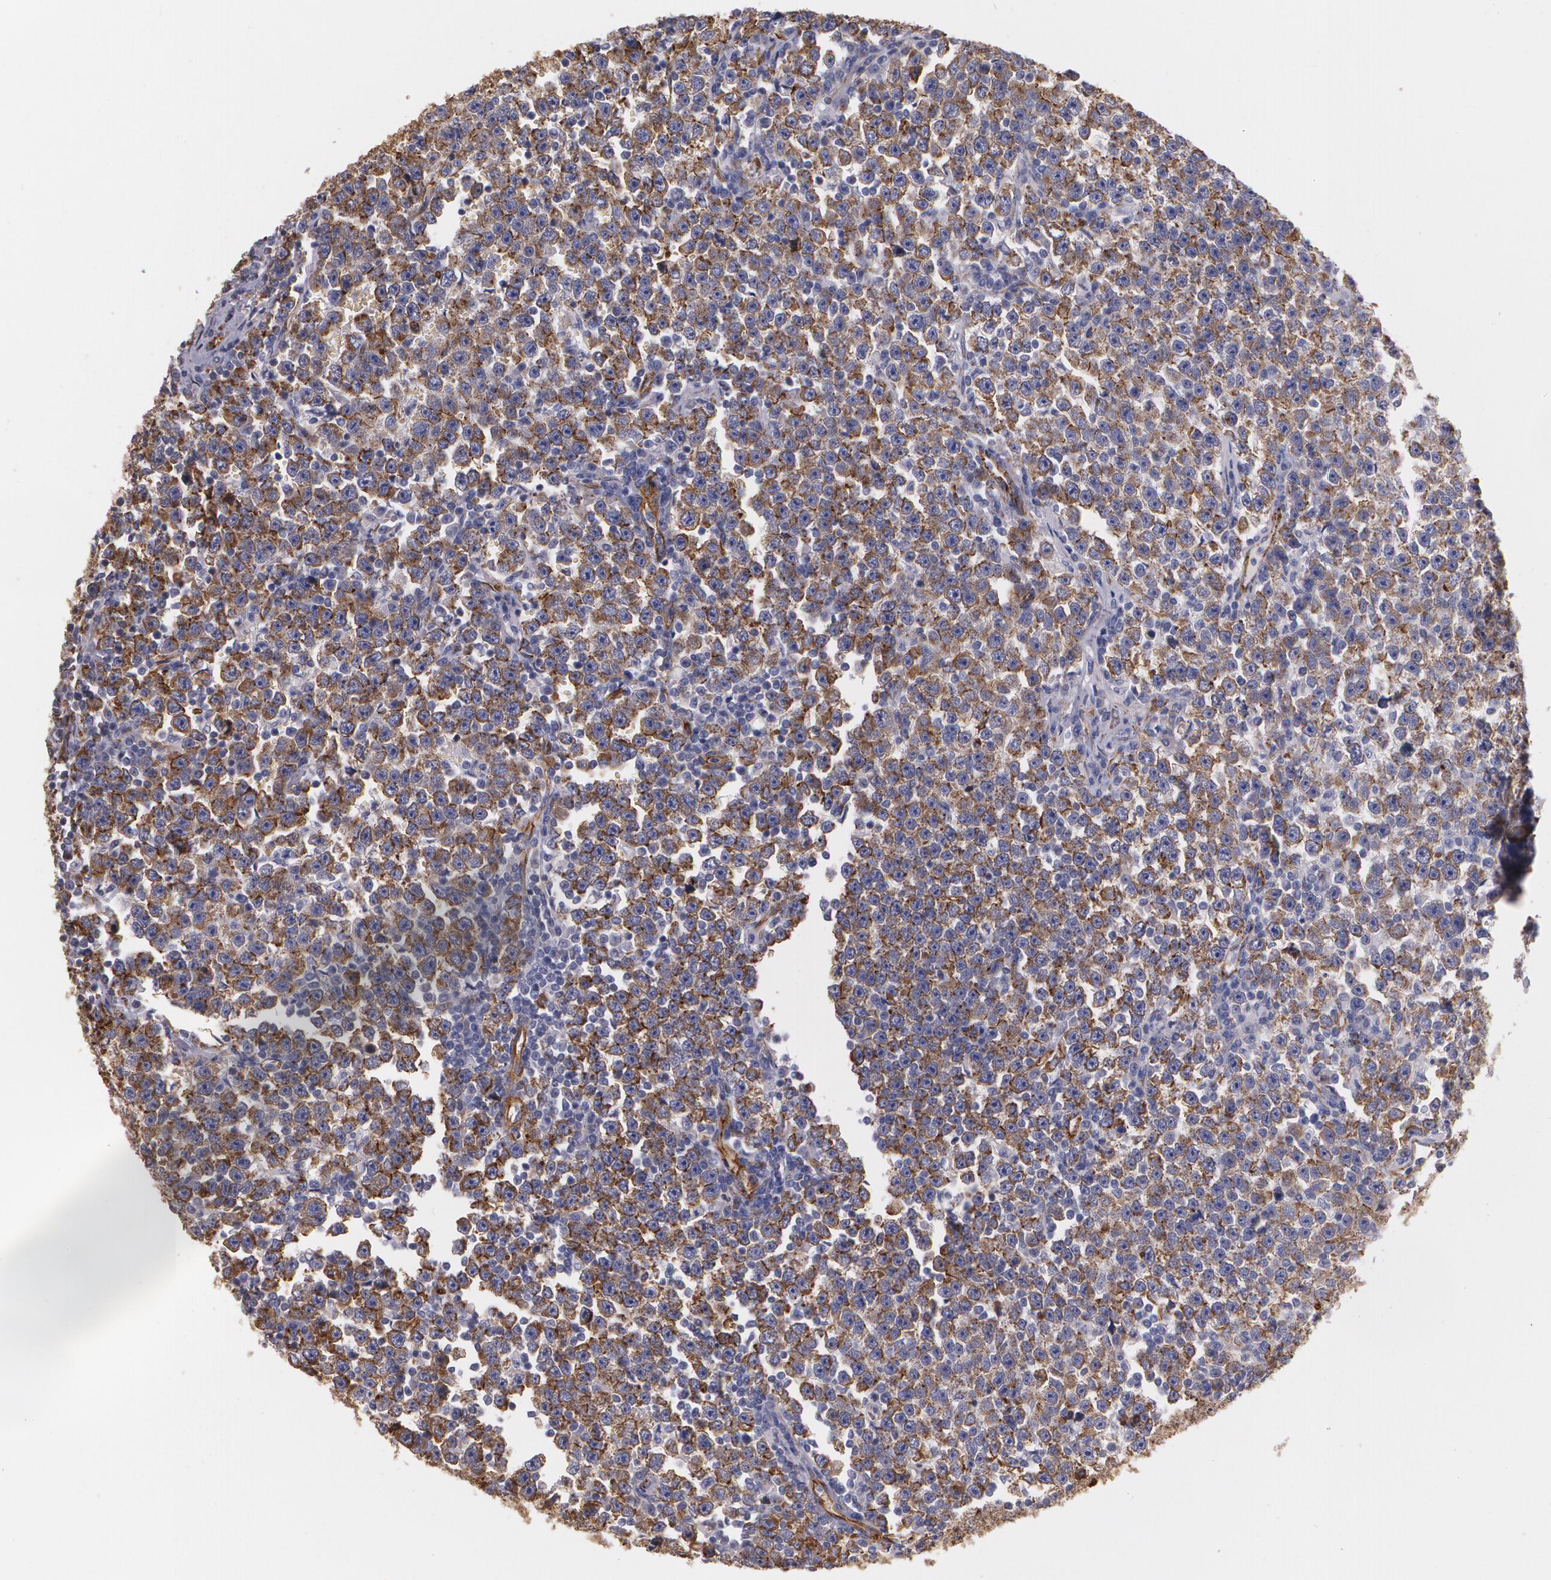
{"staining": {"intensity": "moderate", "quantity": ">75%", "location": "cytoplasmic/membranous"}, "tissue": "testis cancer", "cell_type": "Tumor cells", "image_type": "cancer", "snomed": [{"axis": "morphology", "description": "Seminoma, NOS"}, {"axis": "topography", "description": "Testis"}], "caption": "Brown immunohistochemical staining in human seminoma (testis) reveals moderate cytoplasmic/membranous expression in approximately >75% of tumor cells.", "gene": "TJP1", "patient": {"sex": "male", "age": 43}}